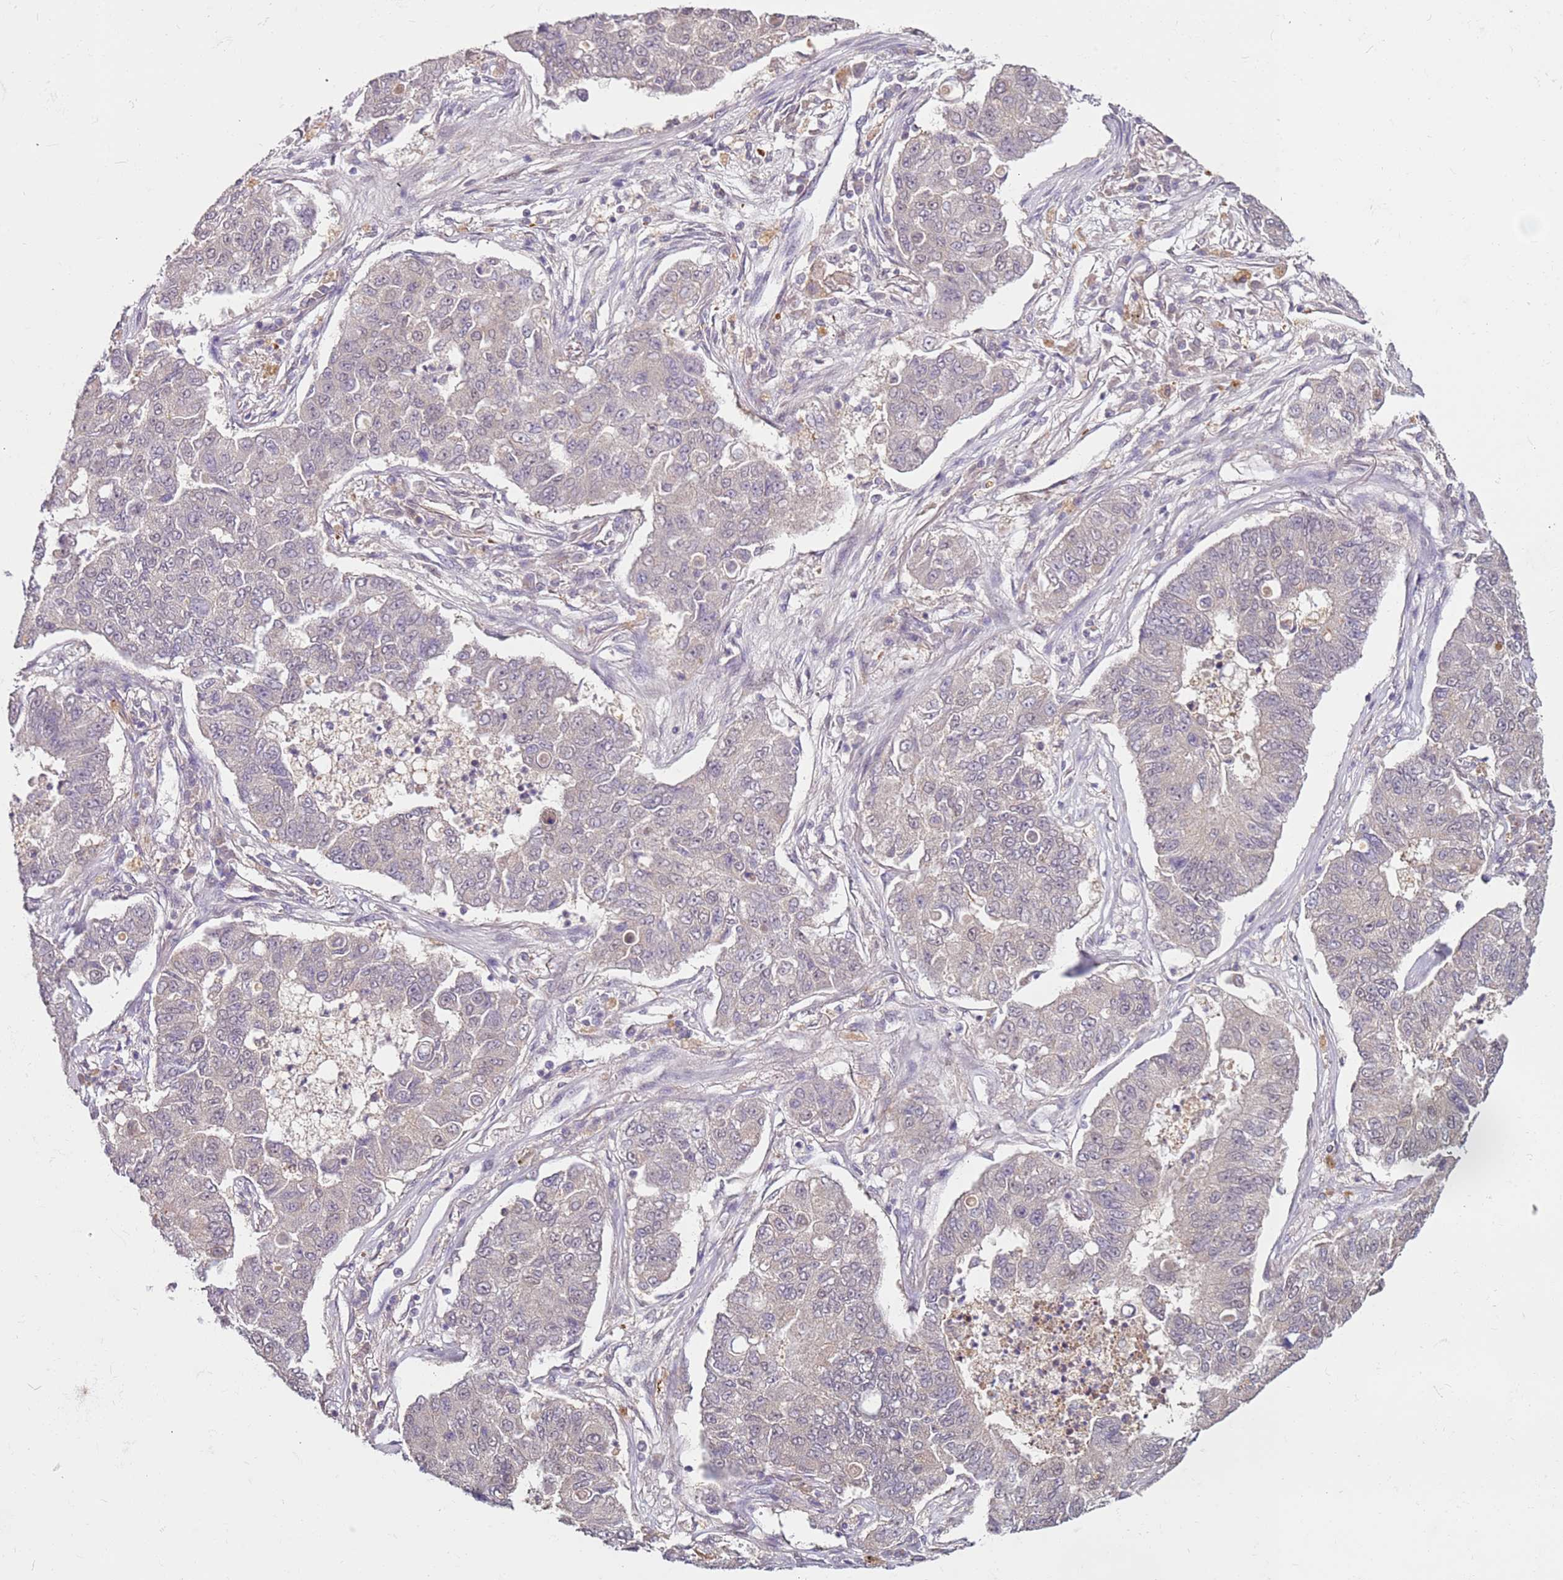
{"staining": {"intensity": "weak", "quantity": "<25%", "location": "nuclear"}, "tissue": "lung cancer", "cell_type": "Tumor cells", "image_type": "cancer", "snomed": [{"axis": "morphology", "description": "Squamous cell carcinoma, NOS"}, {"axis": "topography", "description": "Lung"}], "caption": "IHC image of neoplastic tissue: lung squamous cell carcinoma stained with DAB displays no significant protein staining in tumor cells.", "gene": "MDH1", "patient": {"sex": "male", "age": 74}}